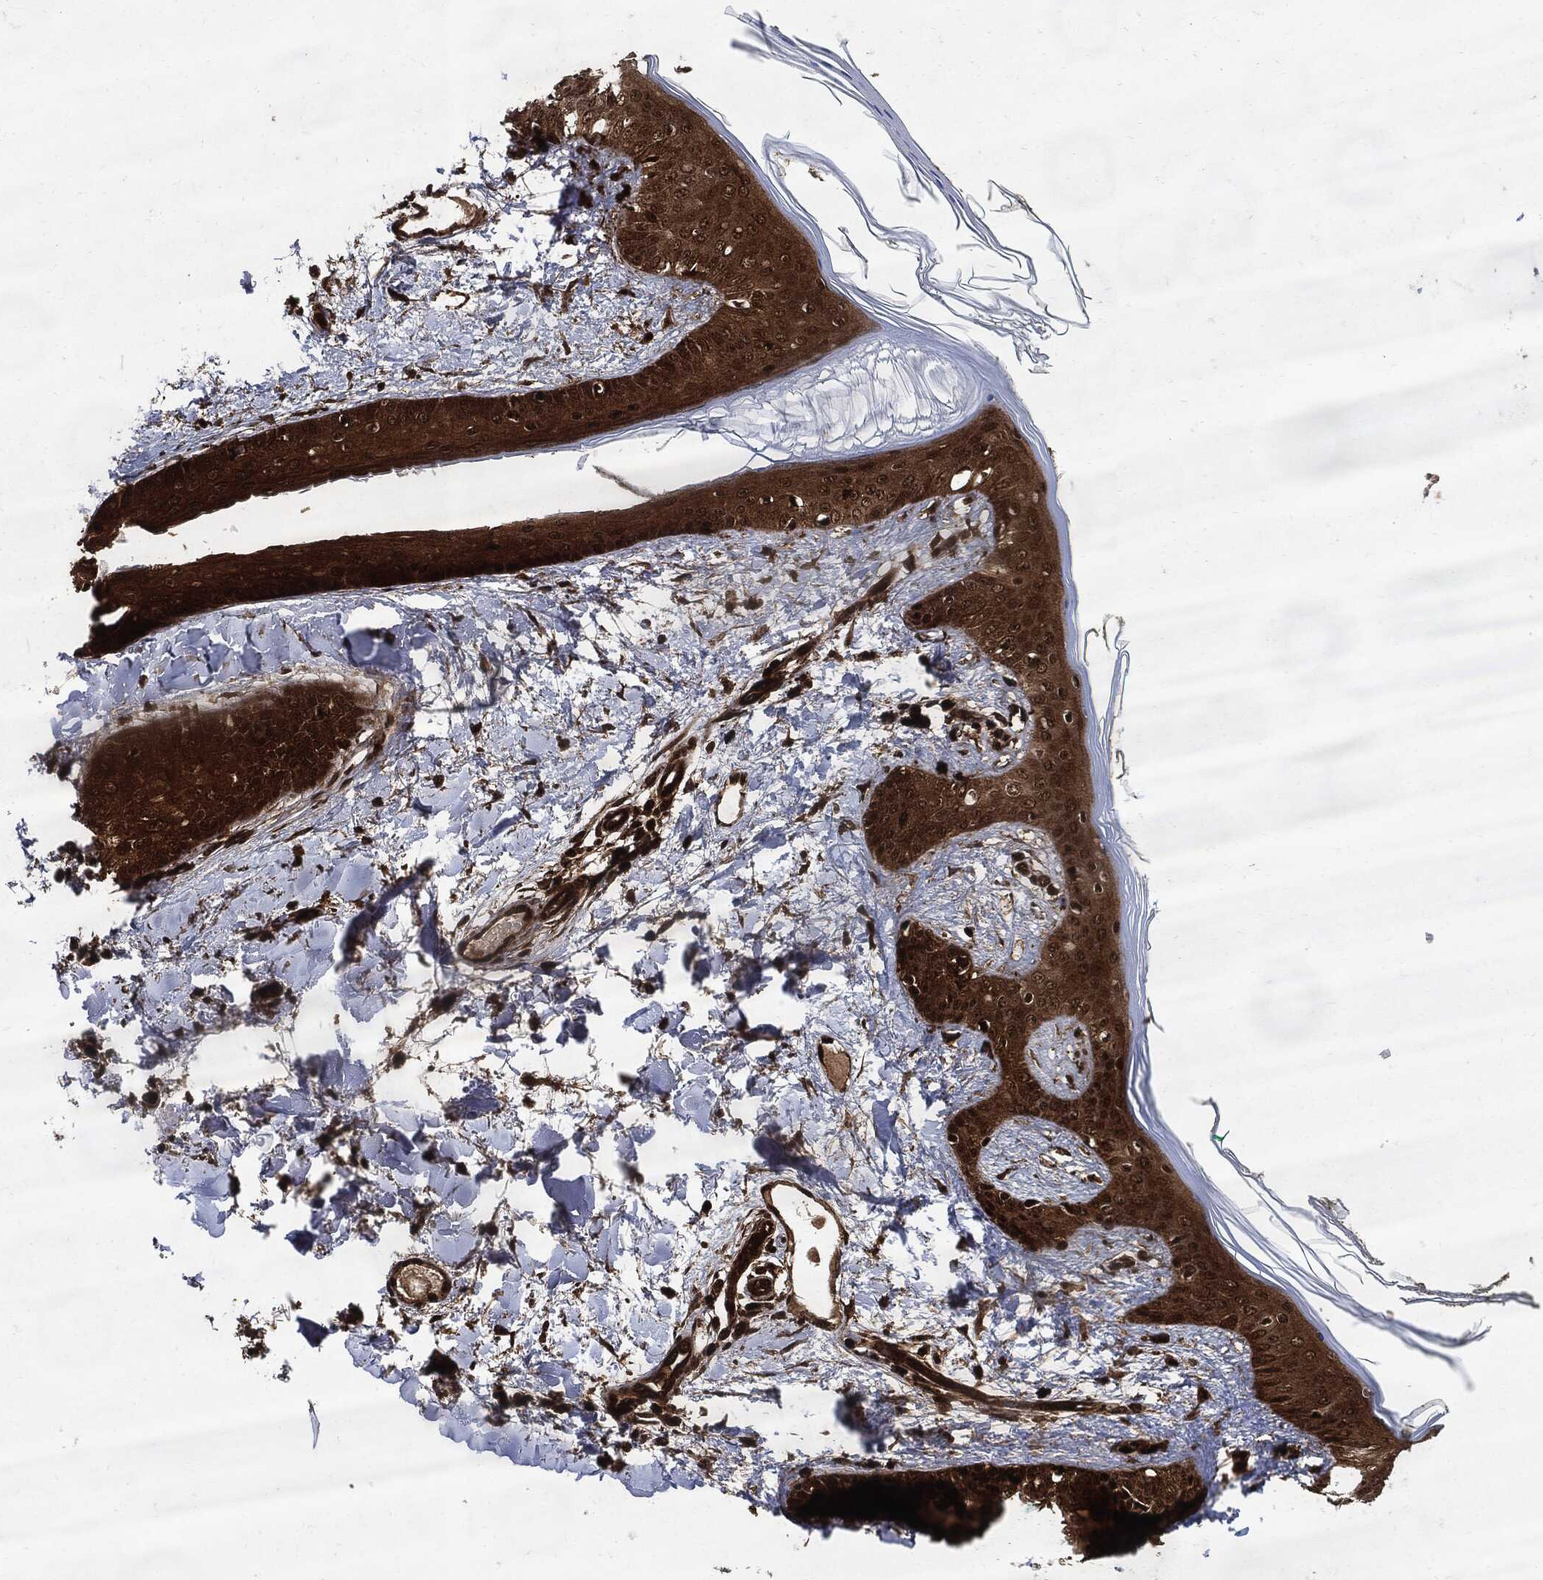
{"staining": {"intensity": "strong", "quantity": "25%-75%", "location": "cytoplasmic/membranous,nuclear"}, "tissue": "skin", "cell_type": "Fibroblasts", "image_type": "normal", "snomed": [{"axis": "morphology", "description": "Normal tissue, NOS"}, {"axis": "morphology", "description": "Malignant melanoma, NOS"}, {"axis": "topography", "description": "Skin"}], "caption": "Skin stained with a brown dye exhibits strong cytoplasmic/membranous,nuclear positive expression in about 25%-75% of fibroblasts.", "gene": "YWHAB", "patient": {"sex": "female", "age": 34}}